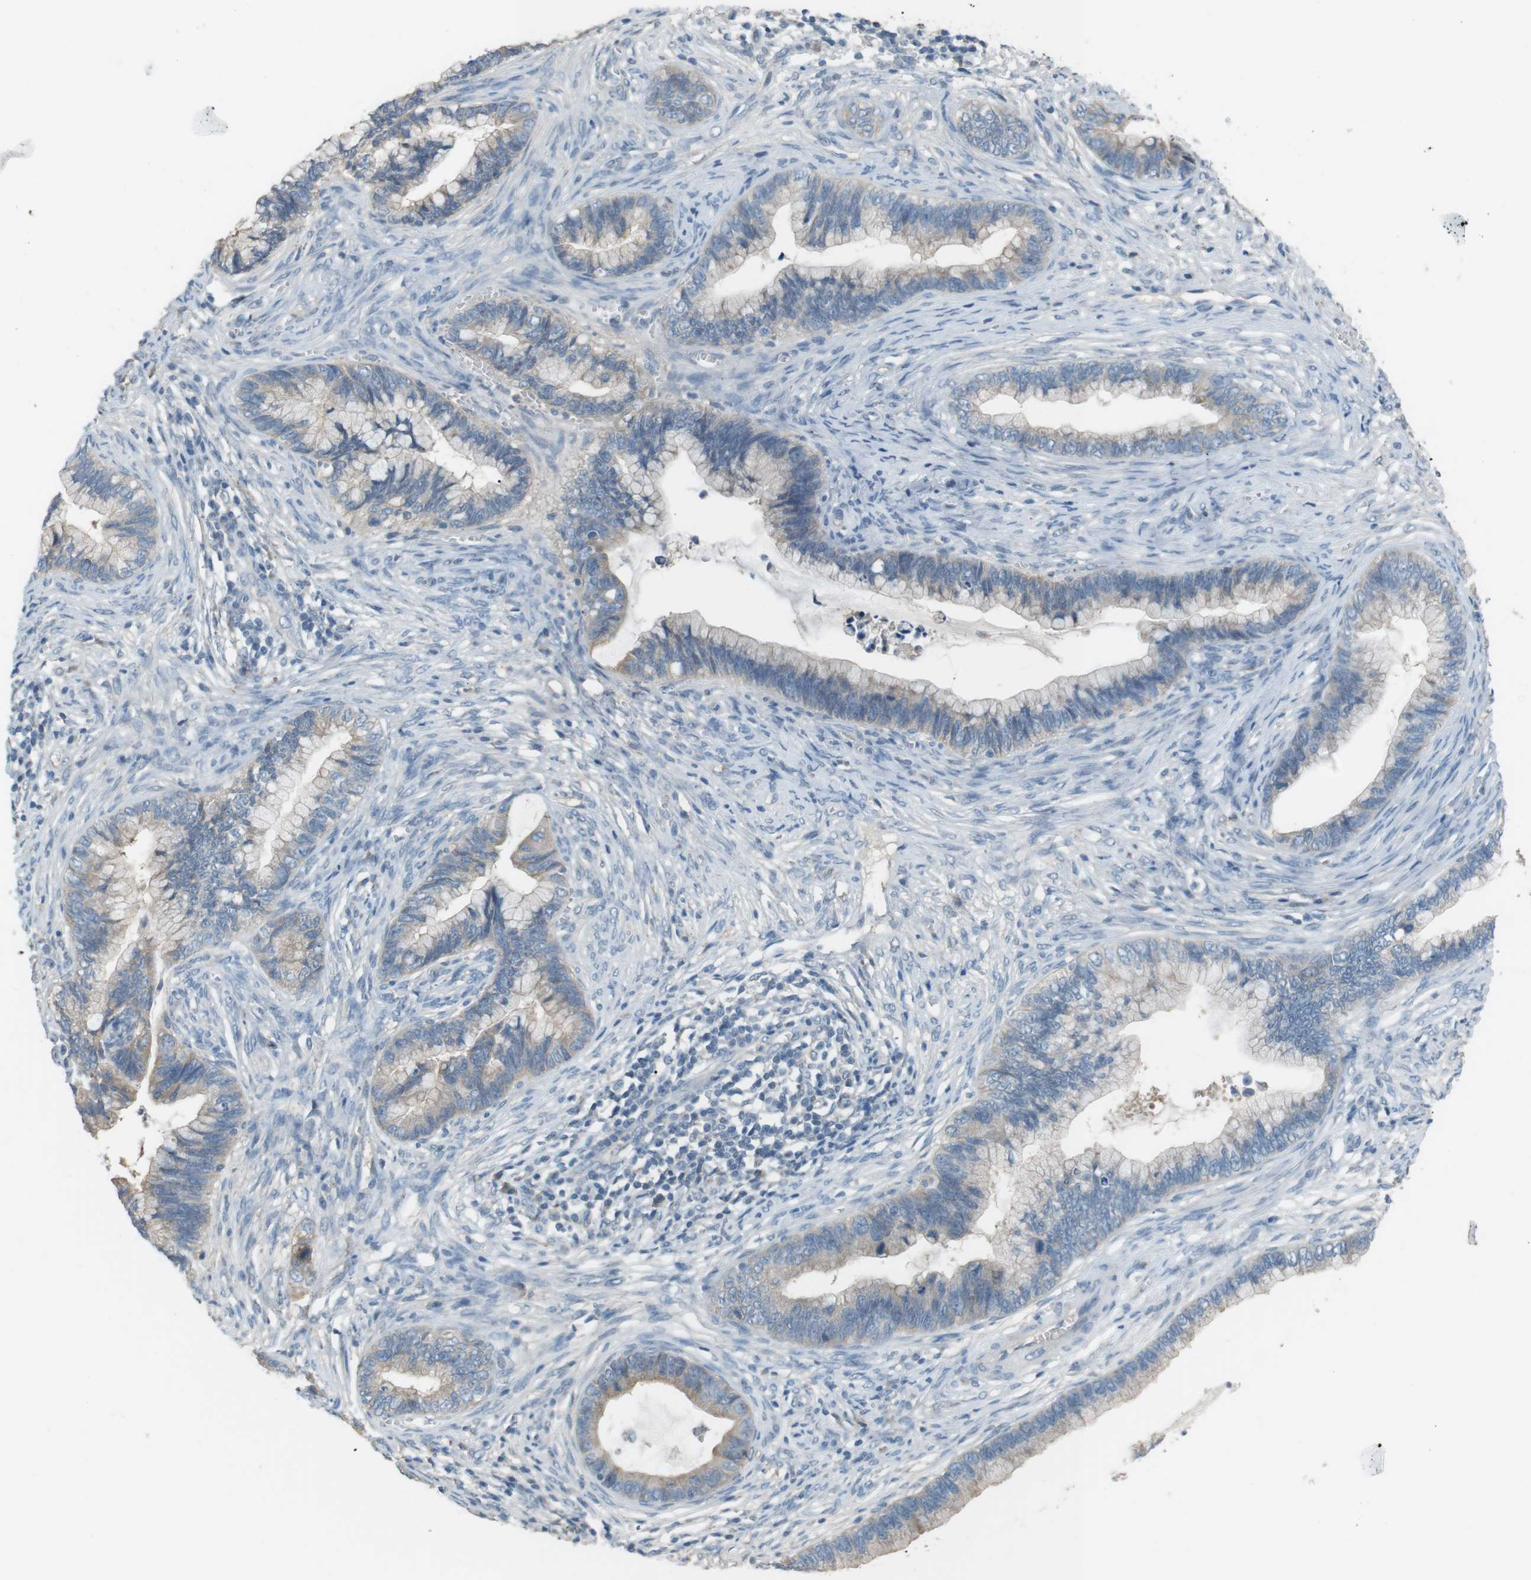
{"staining": {"intensity": "weak", "quantity": "<25%", "location": "cytoplasmic/membranous"}, "tissue": "cervical cancer", "cell_type": "Tumor cells", "image_type": "cancer", "snomed": [{"axis": "morphology", "description": "Adenocarcinoma, NOS"}, {"axis": "topography", "description": "Cervix"}], "caption": "Human cervical adenocarcinoma stained for a protein using immunohistochemistry shows no staining in tumor cells.", "gene": "RTN3", "patient": {"sex": "female", "age": 44}}